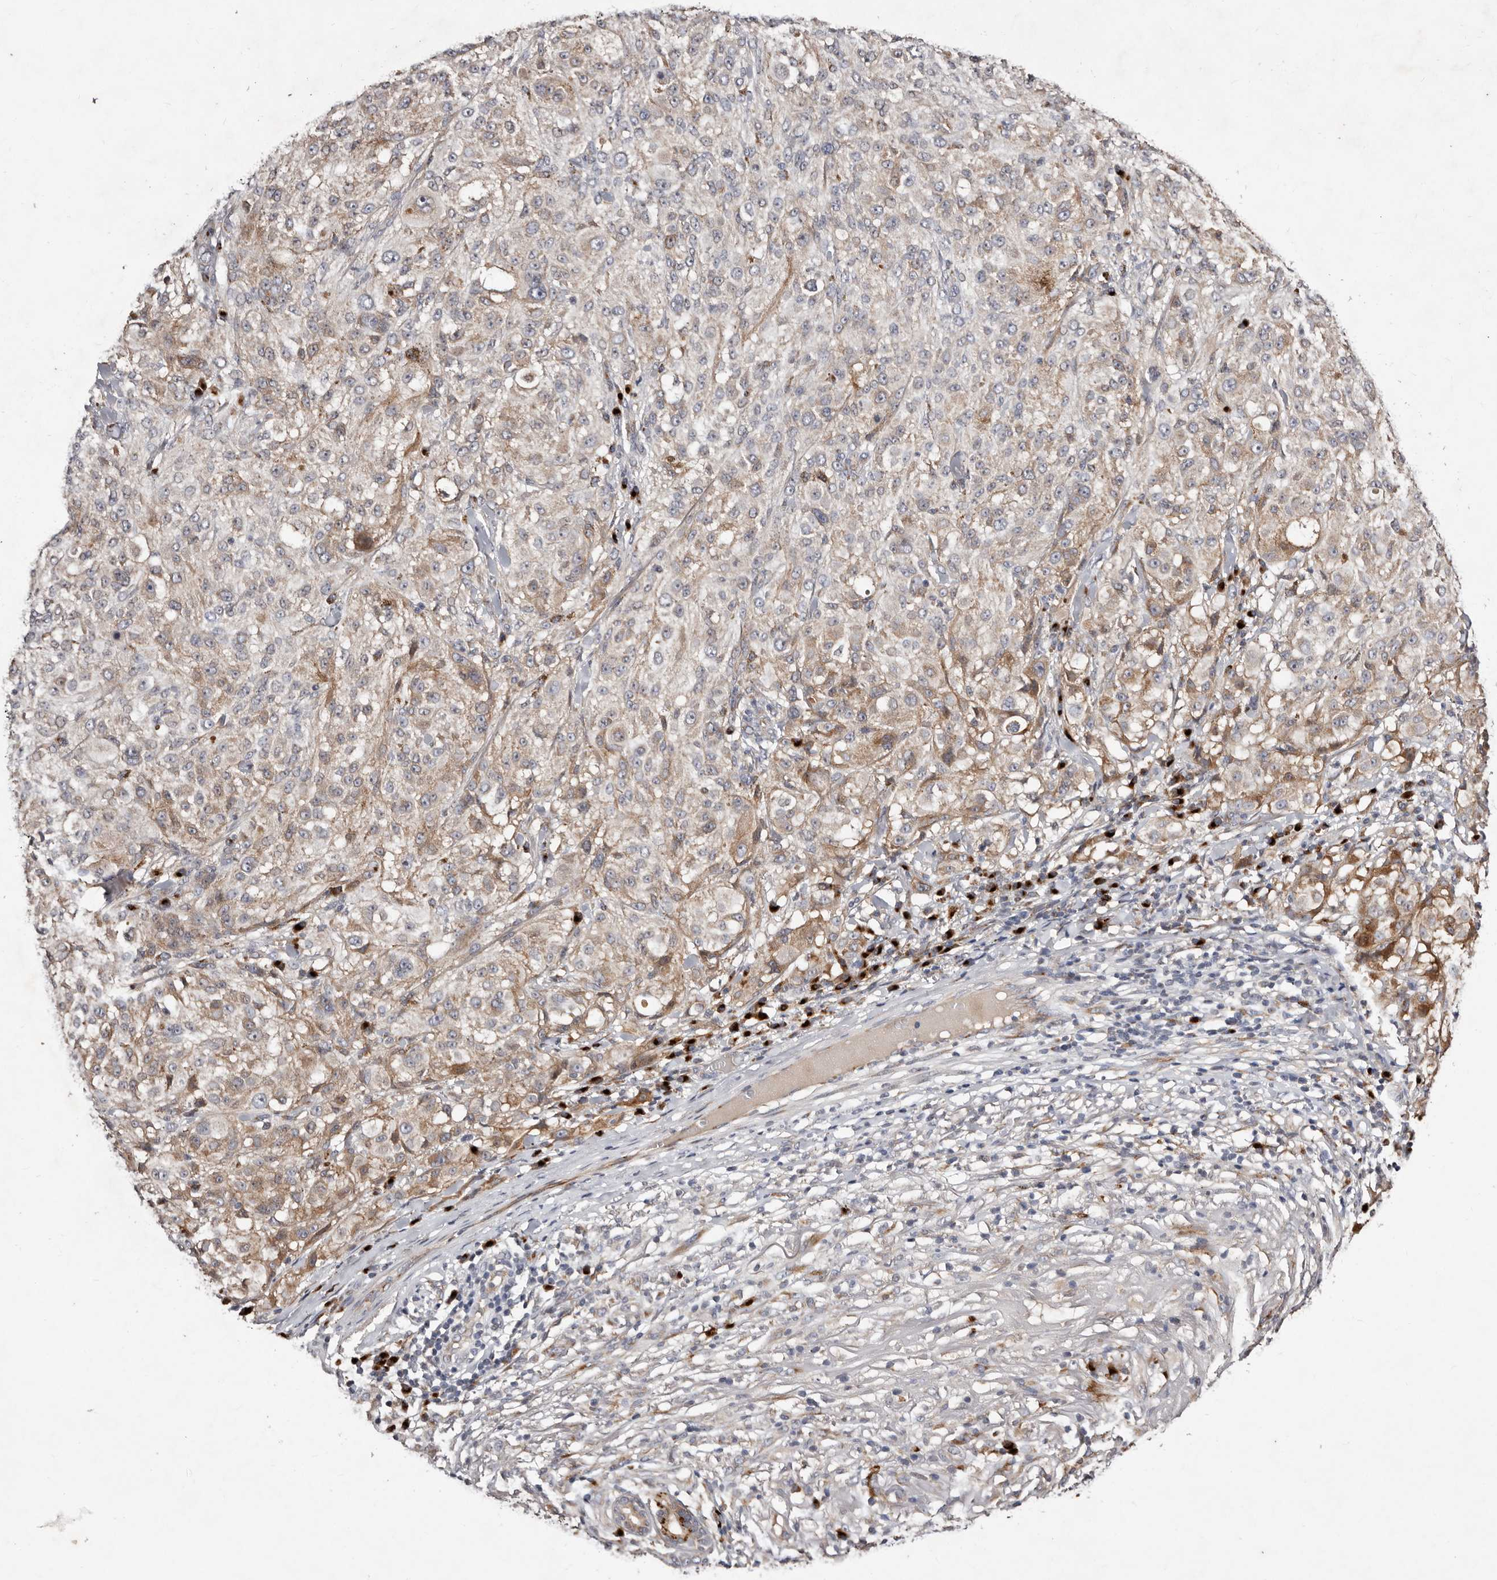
{"staining": {"intensity": "weak", "quantity": "25%-75%", "location": "cytoplasmic/membranous"}, "tissue": "melanoma", "cell_type": "Tumor cells", "image_type": "cancer", "snomed": [{"axis": "morphology", "description": "Necrosis, NOS"}, {"axis": "morphology", "description": "Malignant melanoma, NOS"}, {"axis": "topography", "description": "Skin"}], "caption": "Immunohistochemistry (IHC) of human malignant melanoma shows low levels of weak cytoplasmic/membranous staining in approximately 25%-75% of tumor cells.", "gene": "DACT2", "patient": {"sex": "female", "age": 87}}